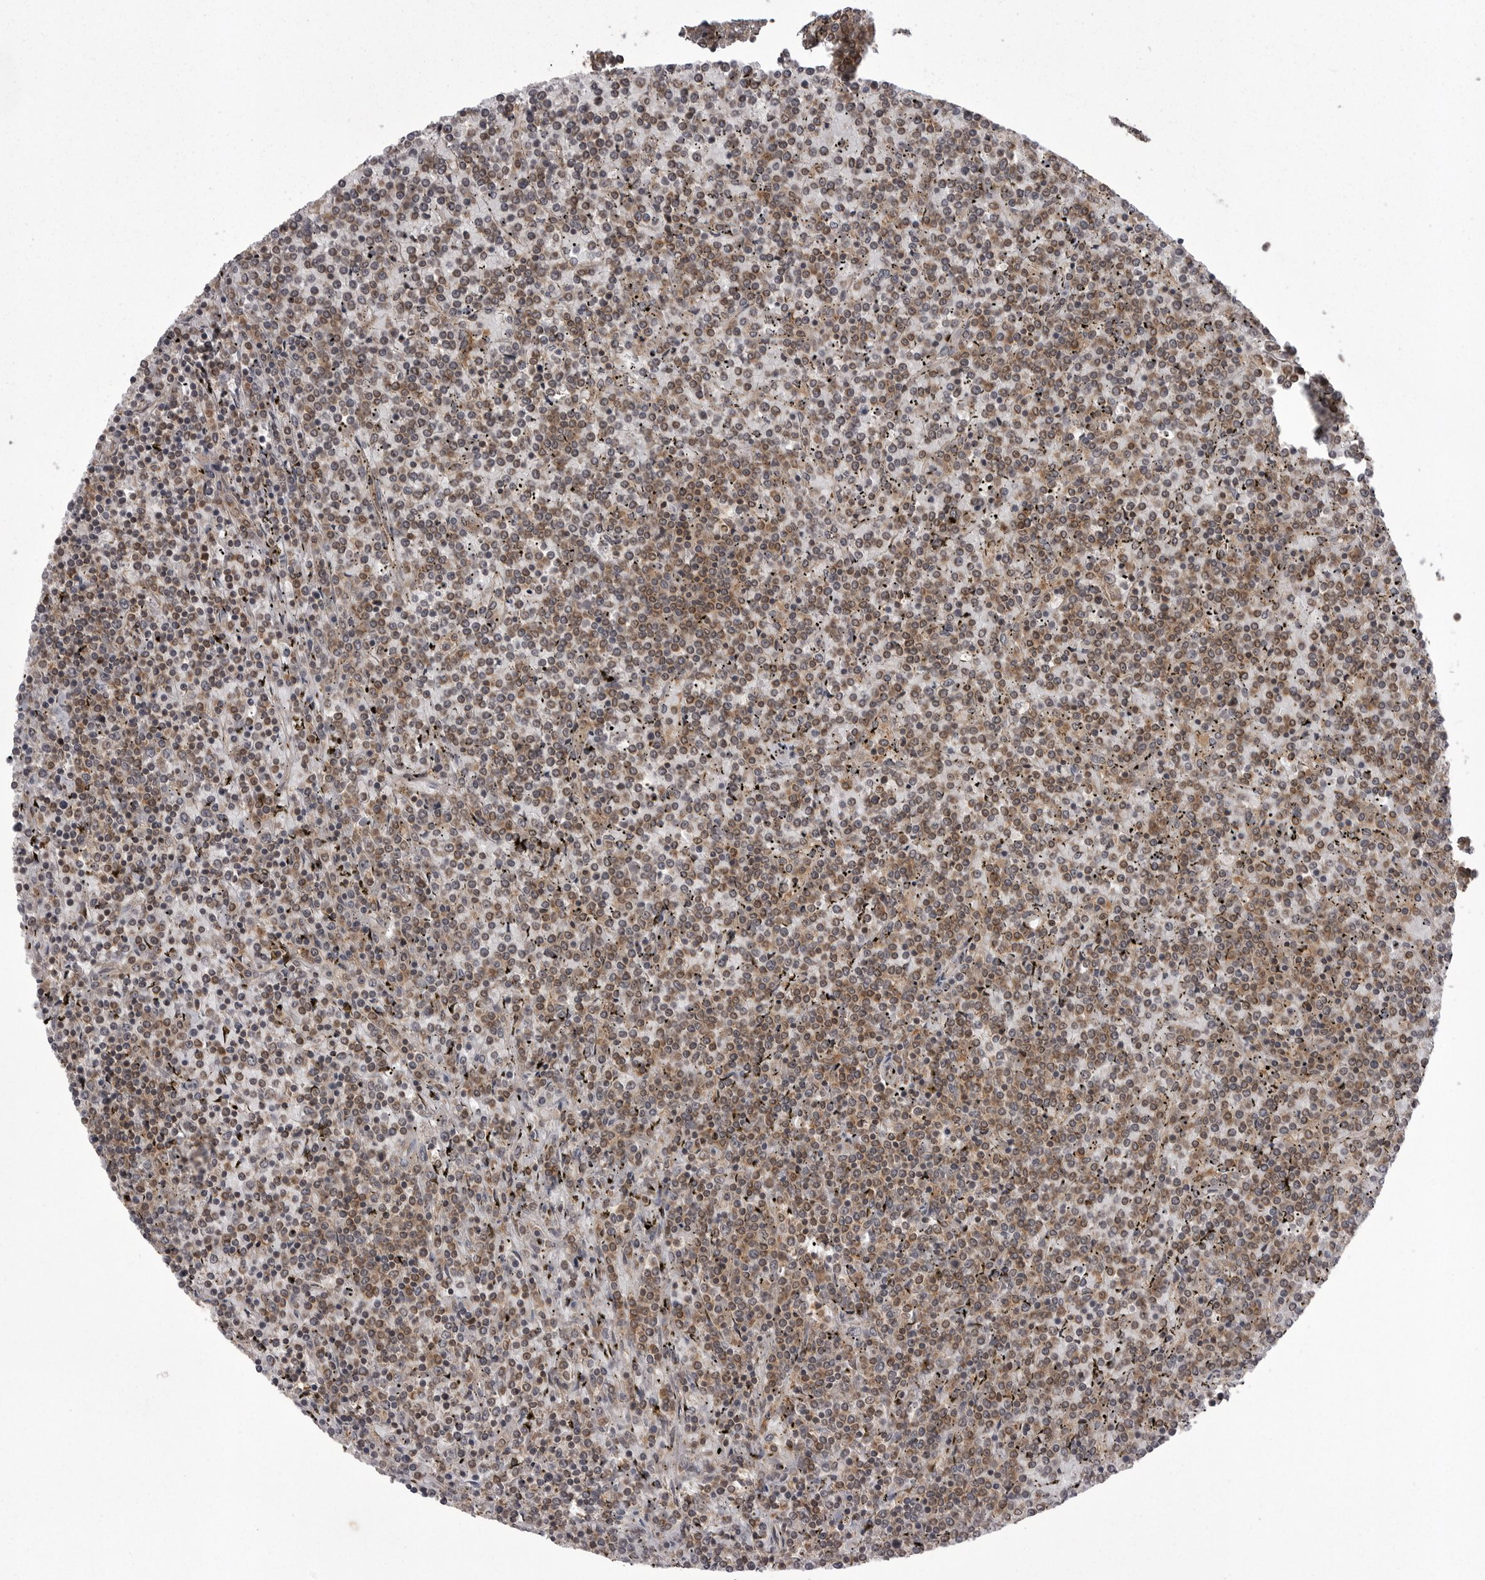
{"staining": {"intensity": "moderate", "quantity": ">75%", "location": "cytoplasmic/membranous,nuclear"}, "tissue": "lymphoma", "cell_type": "Tumor cells", "image_type": "cancer", "snomed": [{"axis": "morphology", "description": "Malignant lymphoma, non-Hodgkin's type, Low grade"}, {"axis": "topography", "description": "Spleen"}], "caption": "Tumor cells demonstrate medium levels of moderate cytoplasmic/membranous and nuclear expression in approximately >75% of cells in malignant lymphoma, non-Hodgkin's type (low-grade). (DAB (3,3'-diaminobenzidine) = brown stain, brightfield microscopy at high magnification).", "gene": "STK24", "patient": {"sex": "female", "age": 19}}